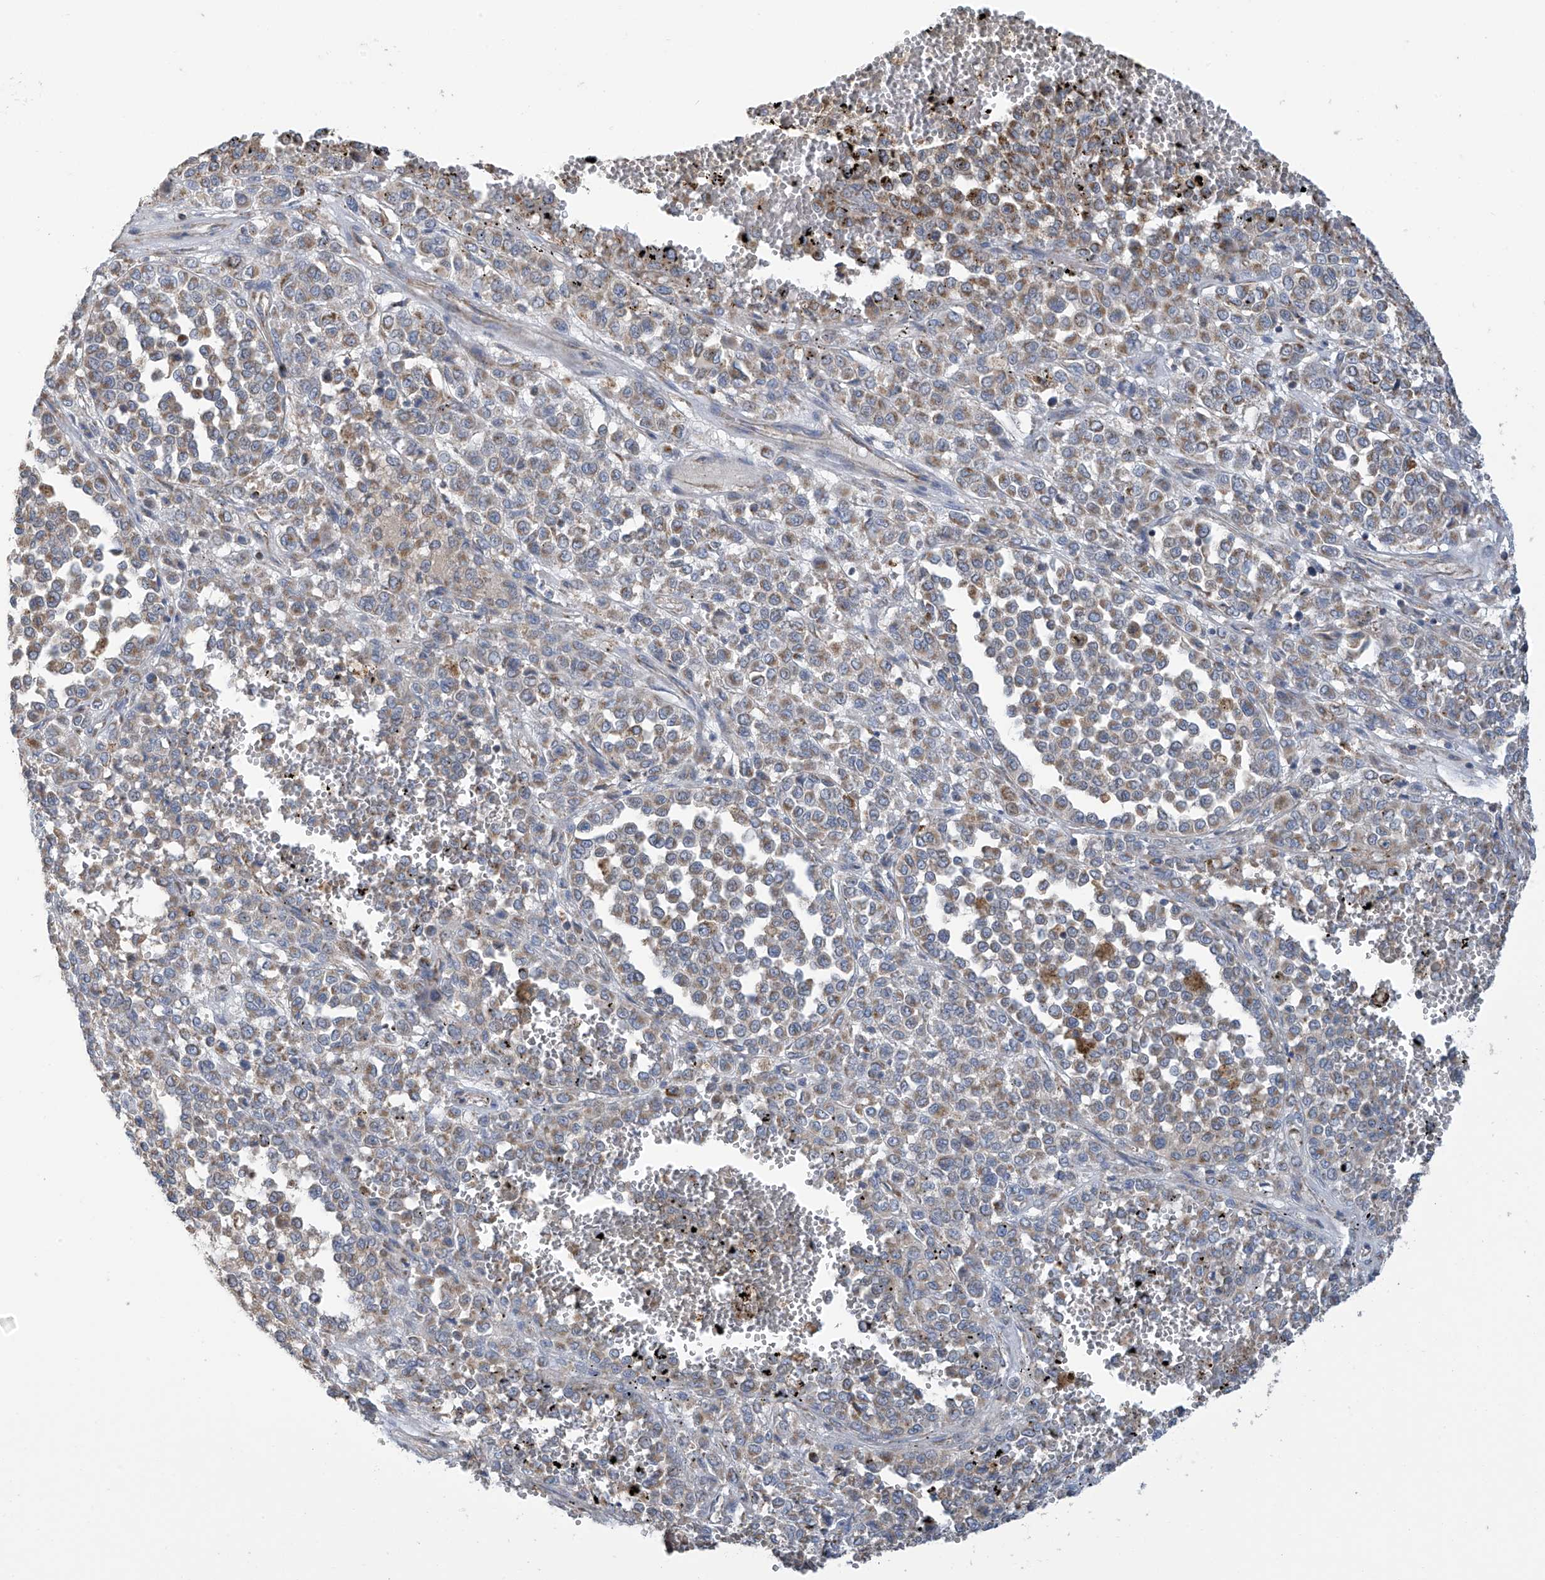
{"staining": {"intensity": "moderate", "quantity": "25%-75%", "location": "cytoplasmic/membranous"}, "tissue": "melanoma", "cell_type": "Tumor cells", "image_type": "cancer", "snomed": [{"axis": "morphology", "description": "Malignant melanoma, Metastatic site"}, {"axis": "topography", "description": "Pancreas"}], "caption": "The histopathology image demonstrates immunohistochemical staining of malignant melanoma (metastatic site). There is moderate cytoplasmic/membranous expression is appreciated in approximately 25%-75% of tumor cells. (DAB (3,3'-diaminobenzidine) IHC, brown staining for protein, blue staining for nuclei).", "gene": "PNPT1", "patient": {"sex": "female", "age": 30}}